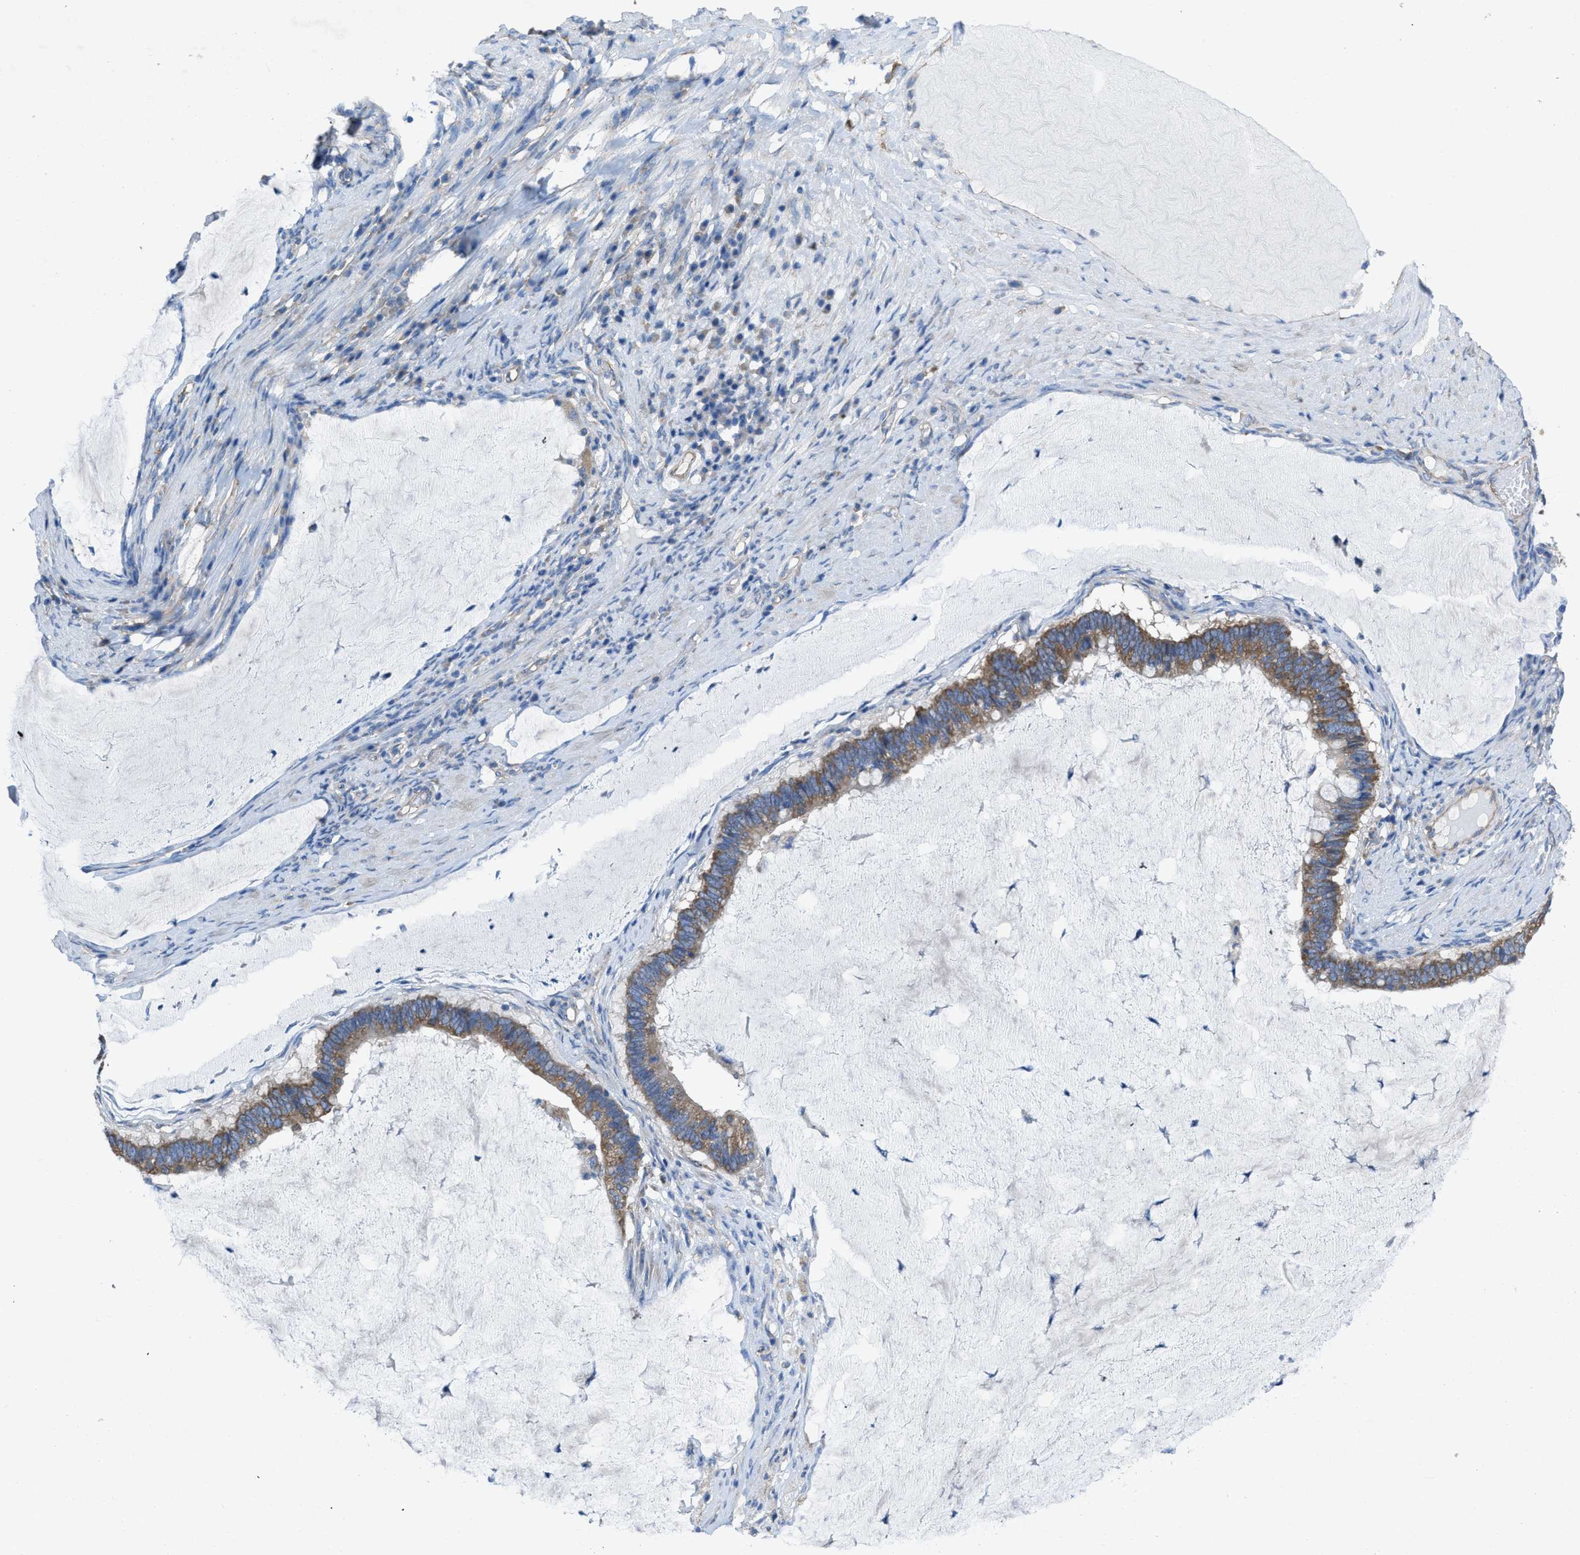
{"staining": {"intensity": "moderate", "quantity": ">75%", "location": "cytoplasmic/membranous"}, "tissue": "ovarian cancer", "cell_type": "Tumor cells", "image_type": "cancer", "snomed": [{"axis": "morphology", "description": "Cystadenocarcinoma, mucinous, NOS"}, {"axis": "topography", "description": "Ovary"}], "caption": "Tumor cells exhibit medium levels of moderate cytoplasmic/membranous staining in approximately >75% of cells in ovarian cancer.", "gene": "DOLPP1", "patient": {"sex": "female", "age": 61}}